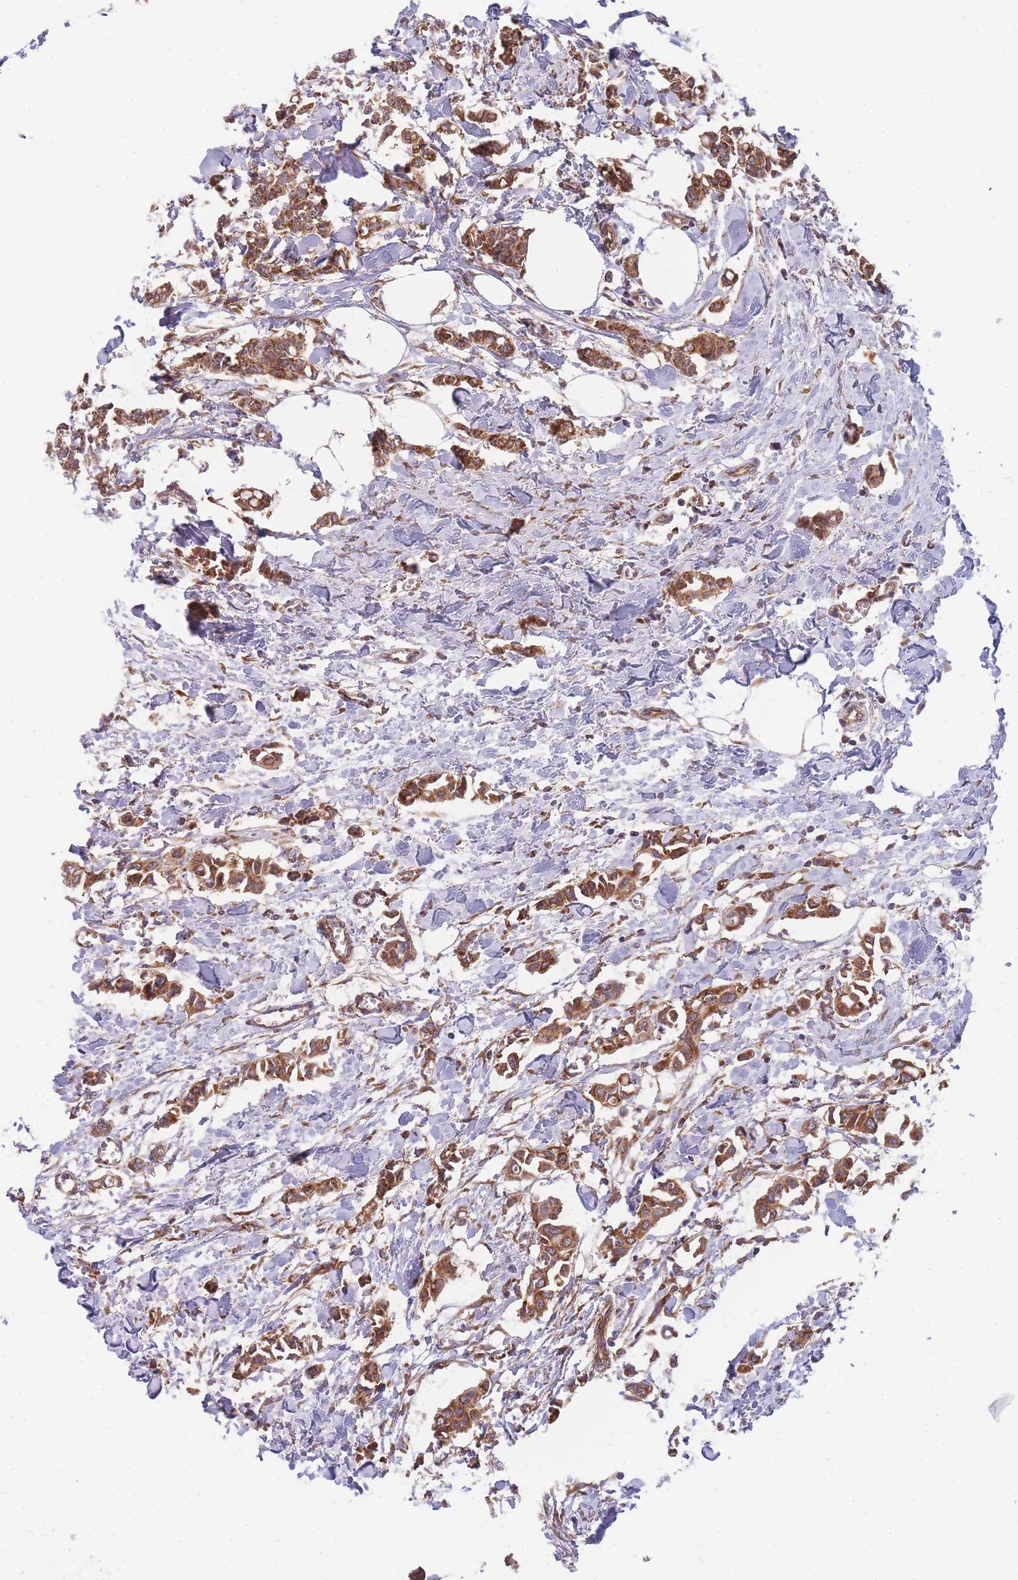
{"staining": {"intensity": "strong", "quantity": ">75%", "location": "cytoplasmic/membranous"}, "tissue": "breast cancer", "cell_type": "Tumor cells", "image_type": "cancer", "snomed": [{"axis": "morphology", "description": "Duct carcinoma"}, {"axis": "topography", "description": "Breast"}], "caption": "Strong cytoplasmic/membranous staining for a protein is seen in approximately >75% of tumor cells of breast intraductal carcinoma using immunohistochemistry (IHC).", "gene": "MRPL23", "patient": {"sex": "female", "age": 41}}